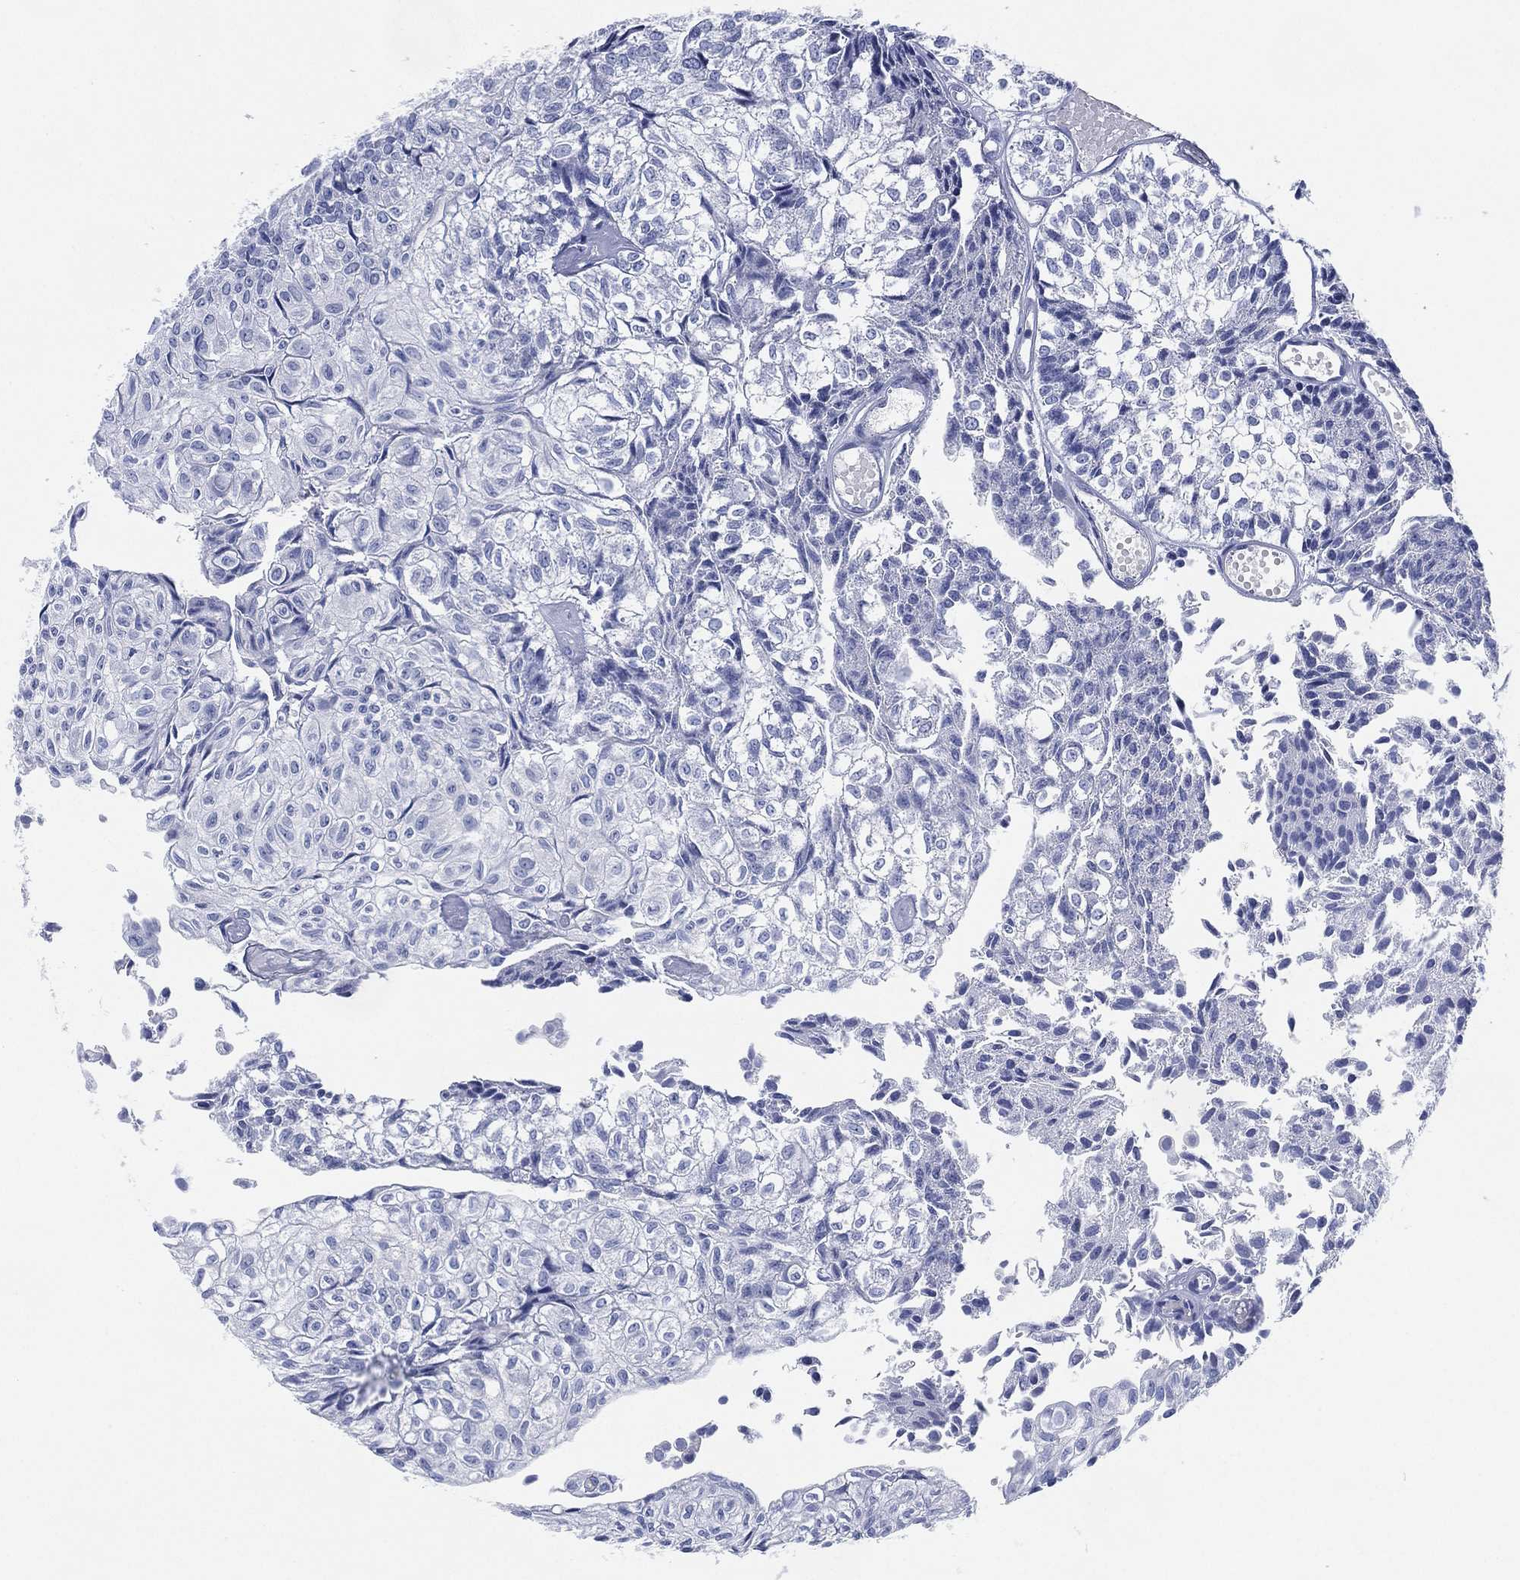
{"staining": {"intensity": "negative", "quantity": "none", "location": "none"}, "tissue": "urothelial cancer", "cell_type": "Tumor cells", "image_type": "cancer", "snomed": [{"axis": "morphology", "description": "Urothelial carcinoma, Low grade"}, {"axis": "topography", "description": "Urinary bladder"}], "caption": "Micrograph shows no significant protein expression in tumor cells of low-grade urothelial carcinoma.", "gene": "ADAD2", "patient": {"sex": "male", "age": 89}}